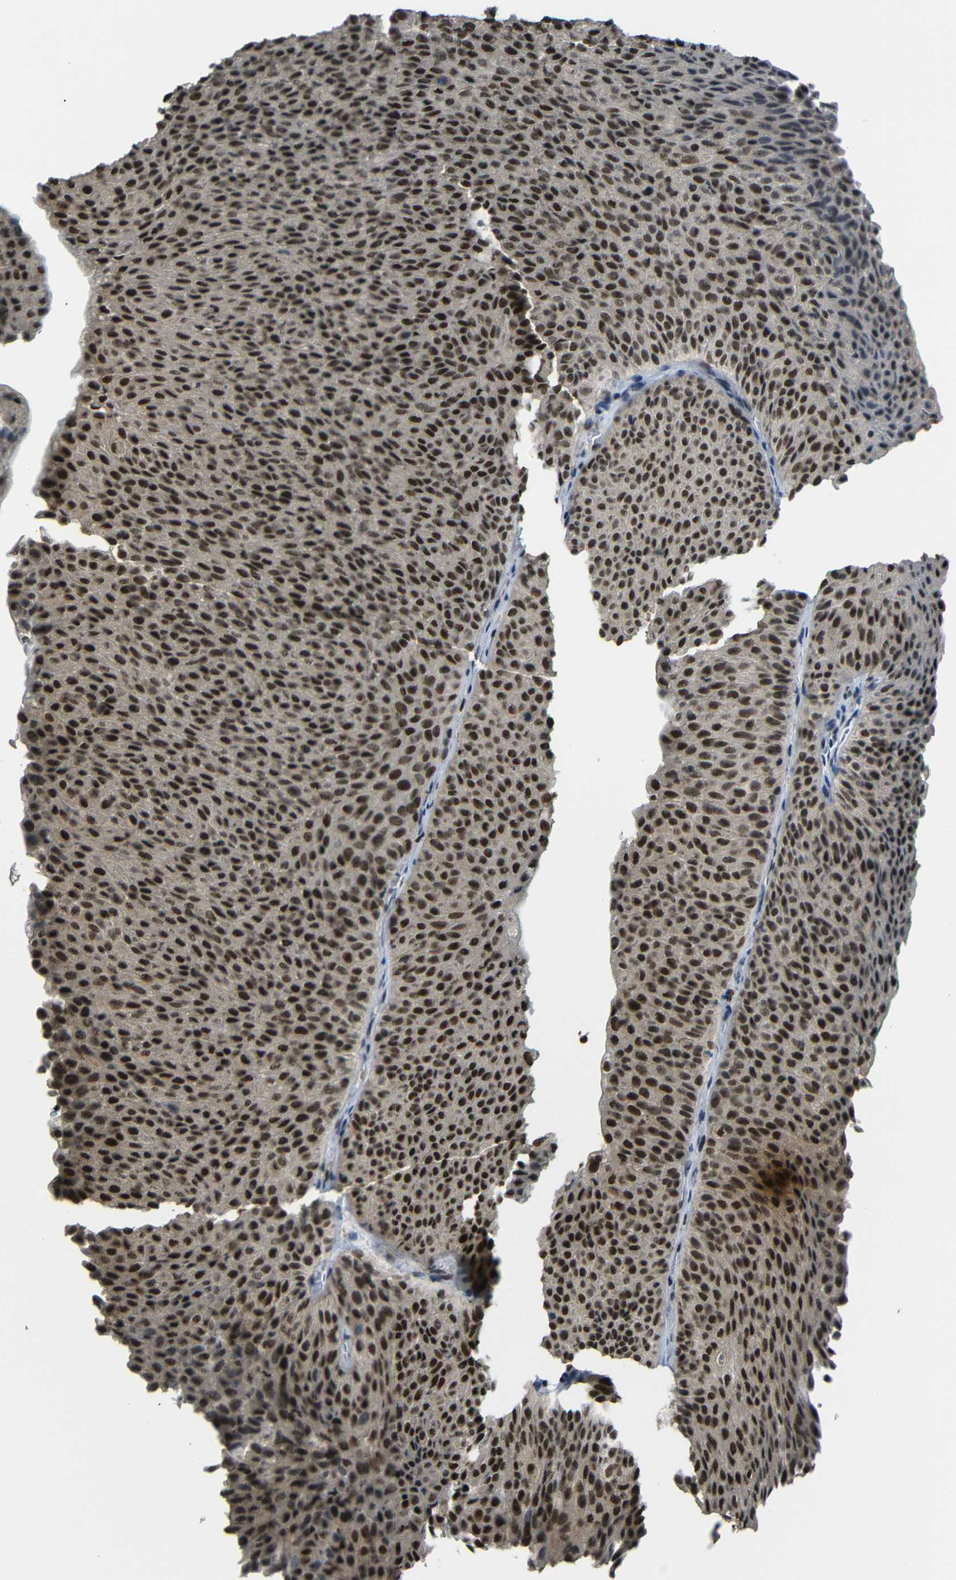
{"staining": {"intensity": "moderate", "quantity": ">75%", "location": "cytoplasmic/membranous,nuclear"}, "tissue": "urothelial cancer", "cell_type": "Tumor cells", "image_type": "cancer", "snomed": [{"axis": "morphology", "description": "Urothelial carcinoma, Low grade"}, {"axis": "topography", "description": "Urinary bladder"}], "caption": "IHC (DAB) staining of low-grade urothelial carcinoma displays moderate cytoplasmic/membranous and nuclear protein positivity in about >75% of tumor cells. Nuclei are stained in blue.", "gene": "TCF7L2", "patient": {"sex": "male", "age": 78}}